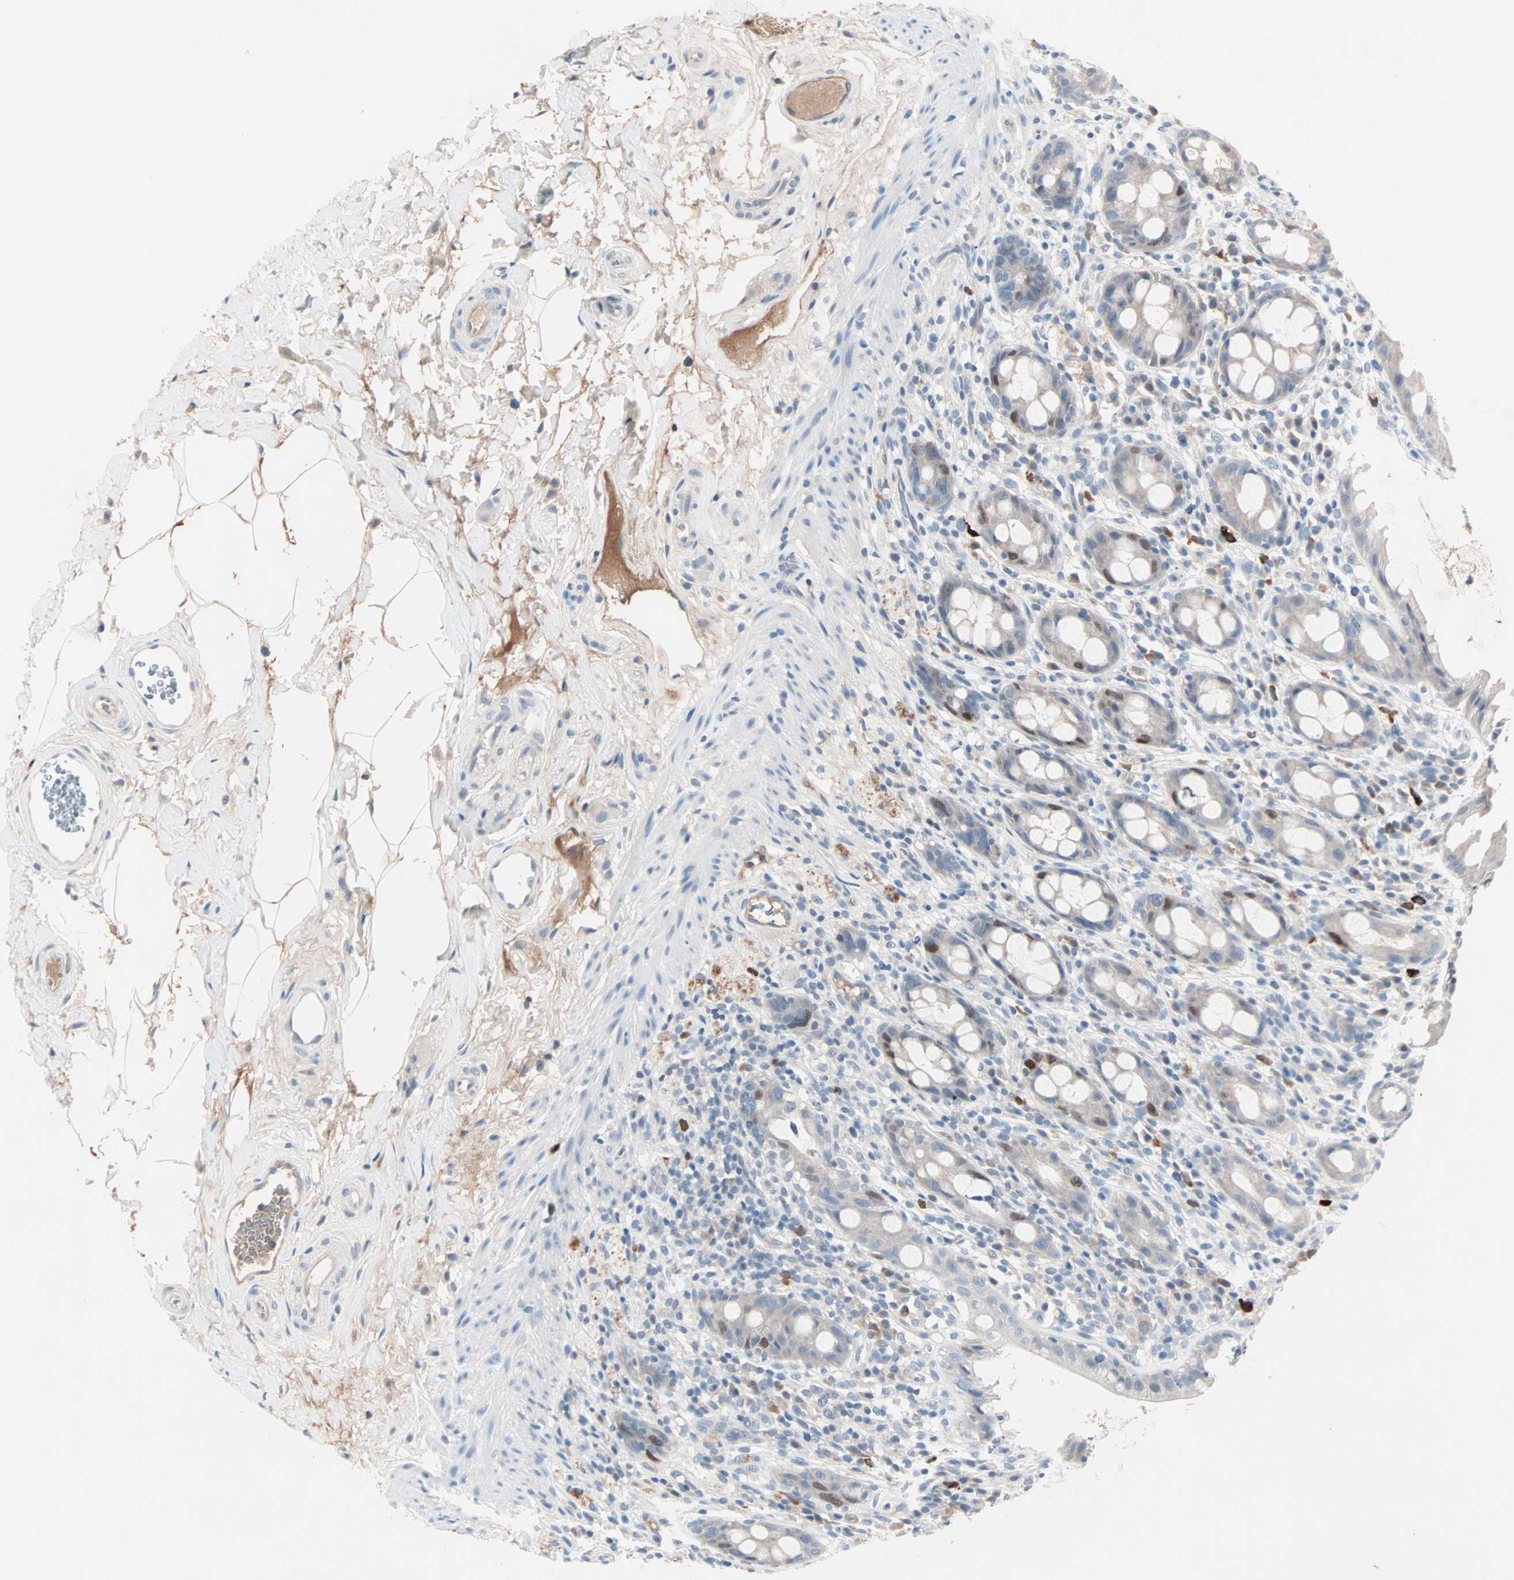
{"staining": {"intensity": "strong", "quantity": "<25%", "location": "nuclear"}, "tissue": "rectum", "cell_type": "Glandular cells", "image_type": "normal", "snomed": [{"axis": "morphology", "description": "Normal tissue, NOS"}, {"axis": "topography", "description": "Rectum"}], "caption": "Protein staining shows strong nuclear staining in about <25% of glandular cells in unremarkable rectum.", "gene": "CCNE2", "patient": {"sex": "male", "age": 44}}